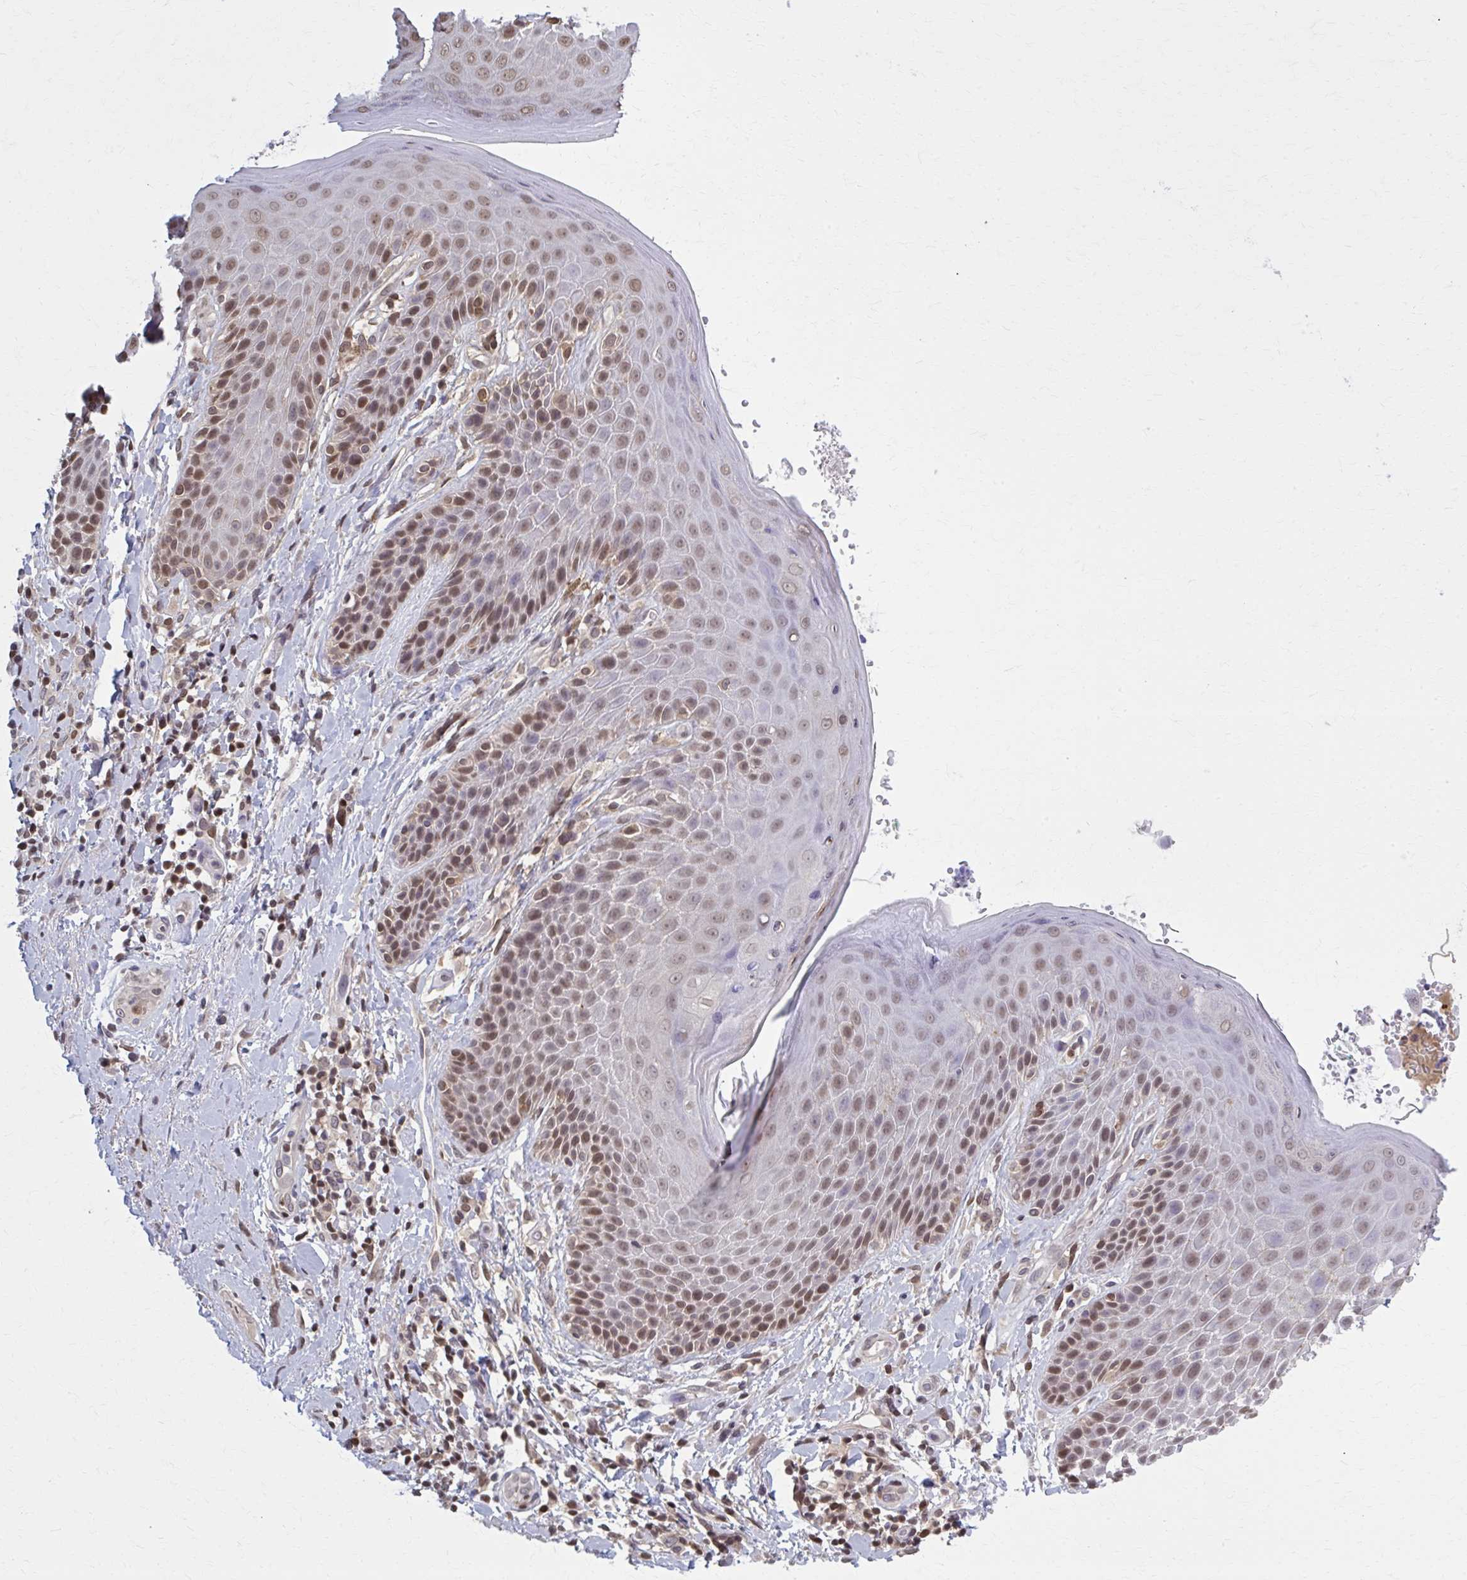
{"staining": {"intensity": "moderate", "quantity": "25%-75%", "location": "nuclear"}, "tissue": "skin", "cell_type": "Epidermal cells", "image_type": "normal", "snomed": [{"axis": "morphology", "description": "Normal tissue, NOS"}, {"axis": "topography", "description": "Anal"}, {"axis": "topography", "description": "Peripheral nerve tissue"}], "caption": "Protein staining of benign skin demonstrates moderate nuclear positivity in approximately 25%-75% of epidermal cells.", "gene": "MDH1", "patient": {"sex": "male", "age": 51}}